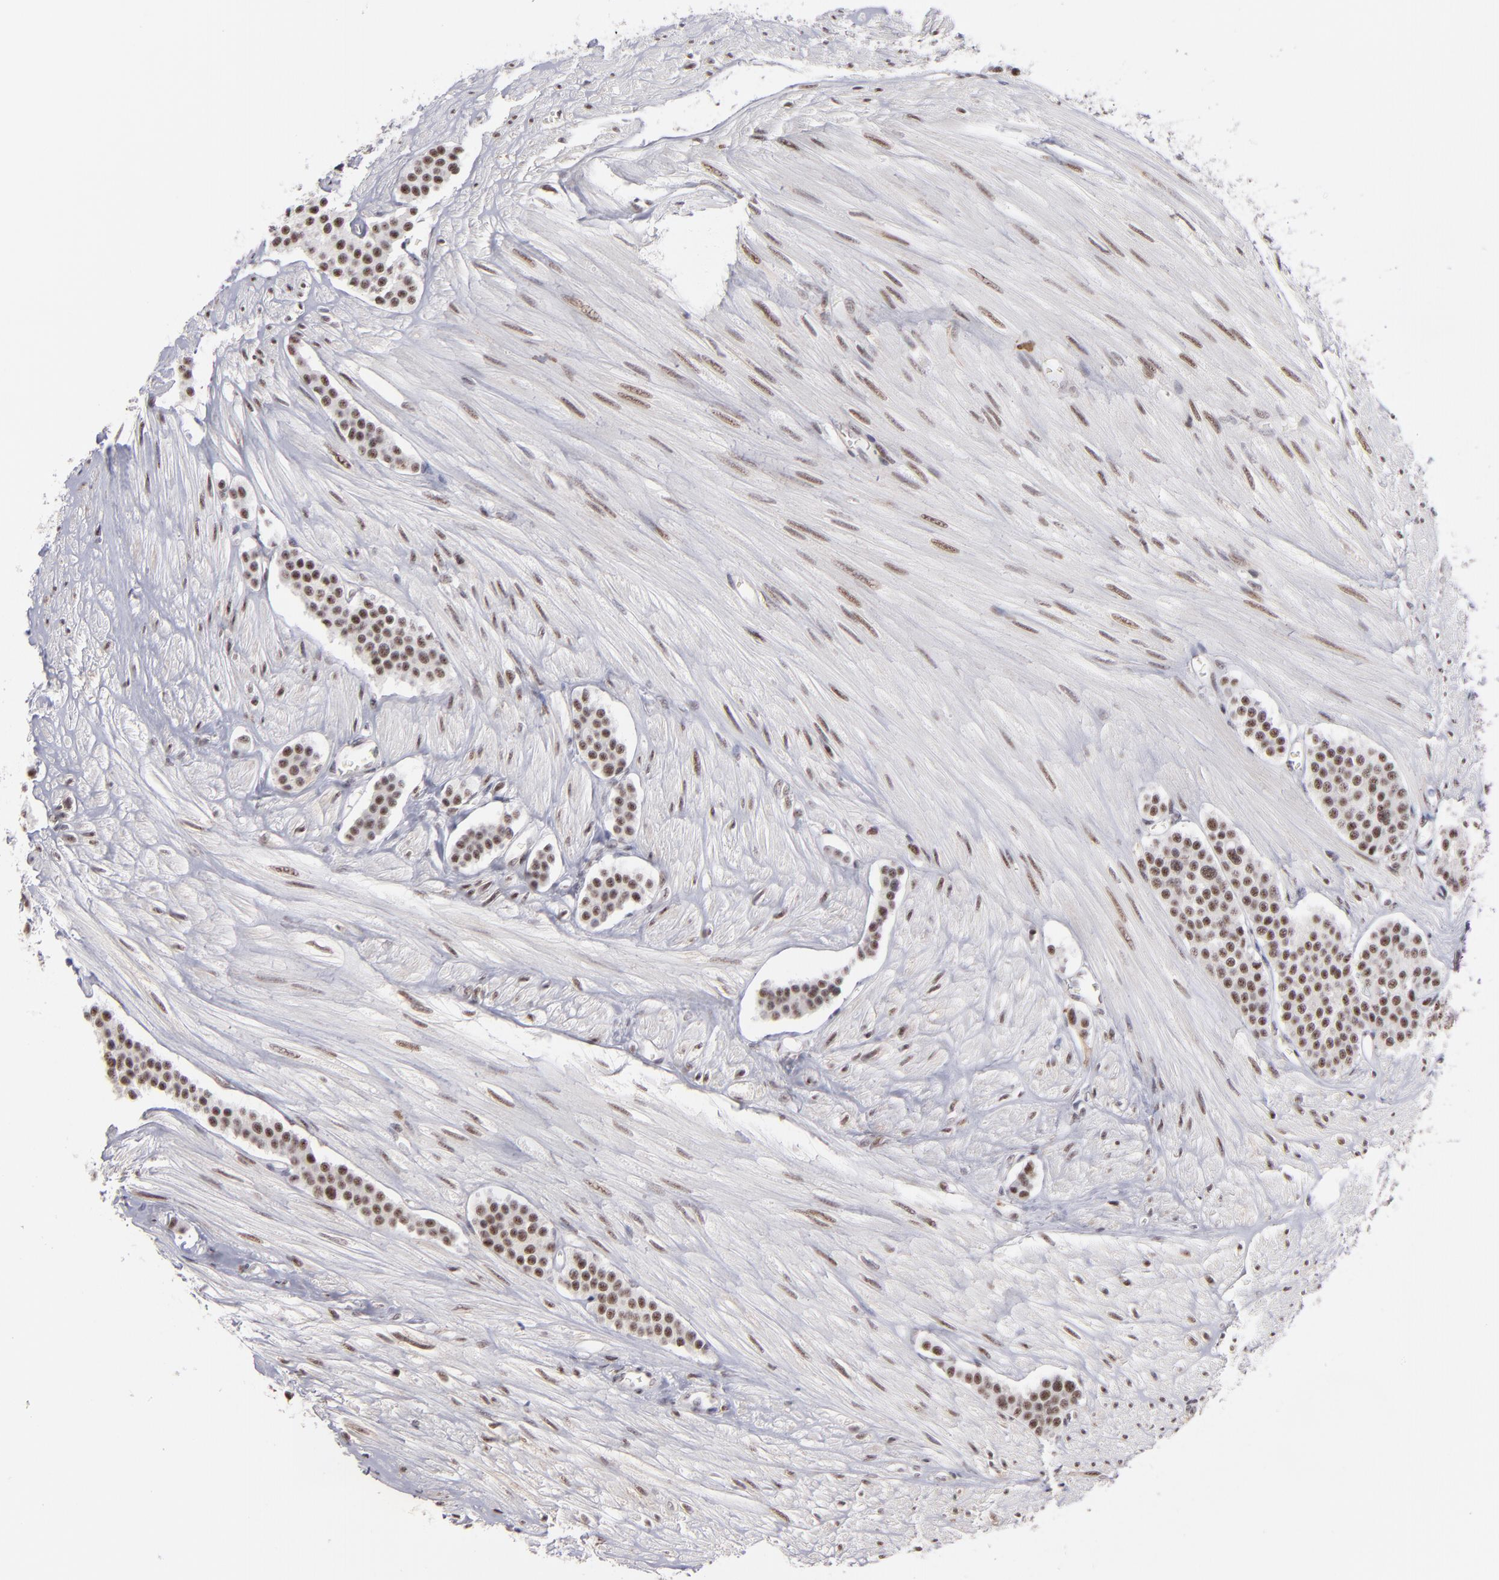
{"staining": {"intensity": "moderate", "quantity": ">75%", "location": "nuclear"}, "tissue": "carcinoid", "cell_type": "Tumor cells", "image_type": "cancer", "snomed": [{"axis": "morphology", "description": "Carcinoid, malignant, NOS"}, {"axis": "topography", "description": "Small intestine"}], "caption": "High-power microscopy captured an immunohistochemistry photomicrograph of carcinoid, revealing moderate nuclear expression in approximately >75% of tumor cells.", "gene": "POLA1", "patient": {"sex": "male", "age": 60}}